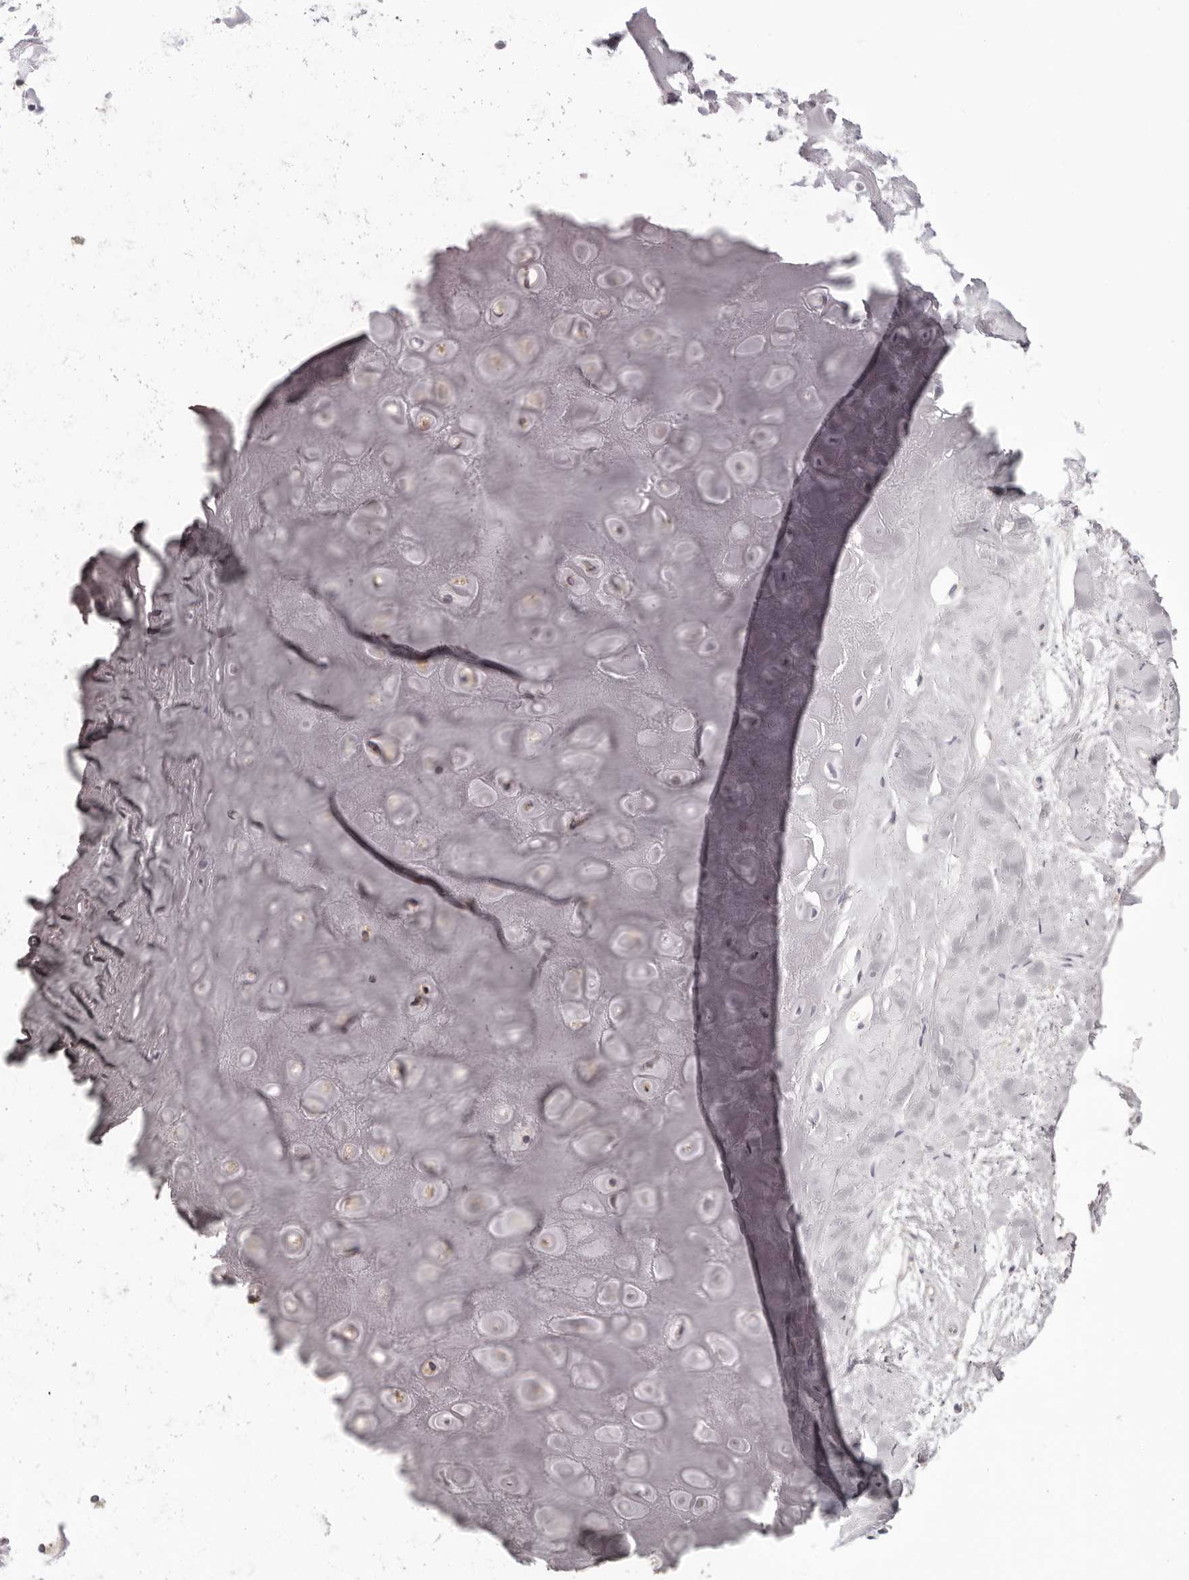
{"staining": {"intensity": "negative", "quantity": "none", "location": "none"}, "tissue": "adipose tissue", "cell_type": "Adipocytes", "image_type": "normal", "snomed": [{"axis": "morphology", "description": "Normal tissue, NOS"}, {"axis": "morphology", "description": "Basal cell carcinoma"}, {"axis": "topography", "description": "Skin"}], "caption": "Immunohistochemical staining of benign human adipose tissue shows no significant staining in adipocytes. The staining is performed using DAB (3,3'-diaminobenzidine) brown chromogen with nuclei counter-stained in using hematoxylin.", "gene": "OTUD3", "patient": {"sex": "female", "age": 89}}